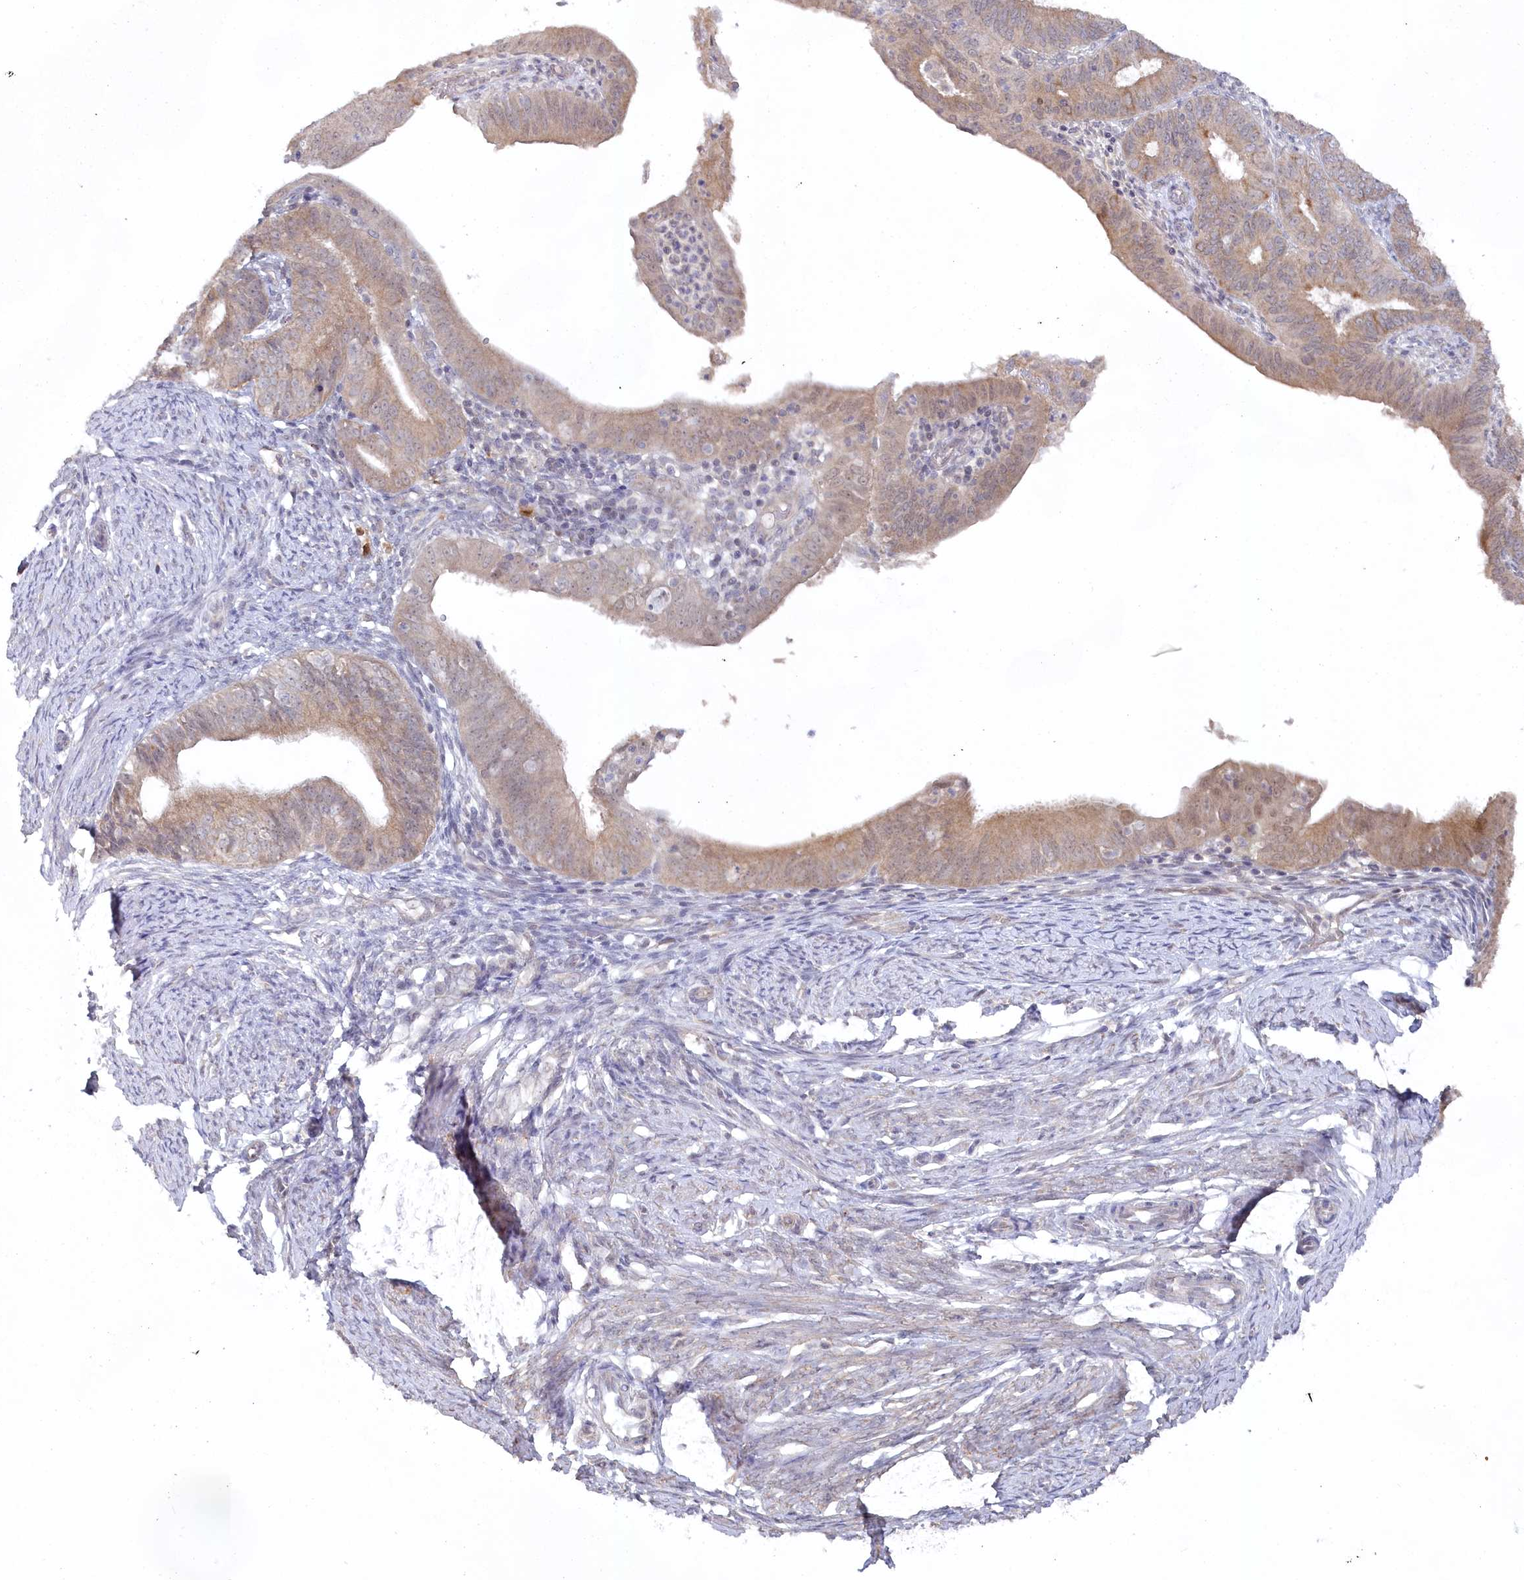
{"staining": {"intensity": "weak", "quantity": ">75%", "location": "cytoplasmic/membranous"}, "tissue": "endometrial cancer", "cell_type": "Tumor cells", "image_type": "cancer", "snomed": [{"axis": "morphology", "description": "Adenocarcinoma, NOS"}, {"axis": "topography", "description": "Endometrium"}], "caption": "Adenocarcinoma (endometrial) tissue displays weak cytoplasmic/membranous staining in about >75% of tumor cells", "gene": "AAMDC", "patient": {"sex": "female", "age": 51}}